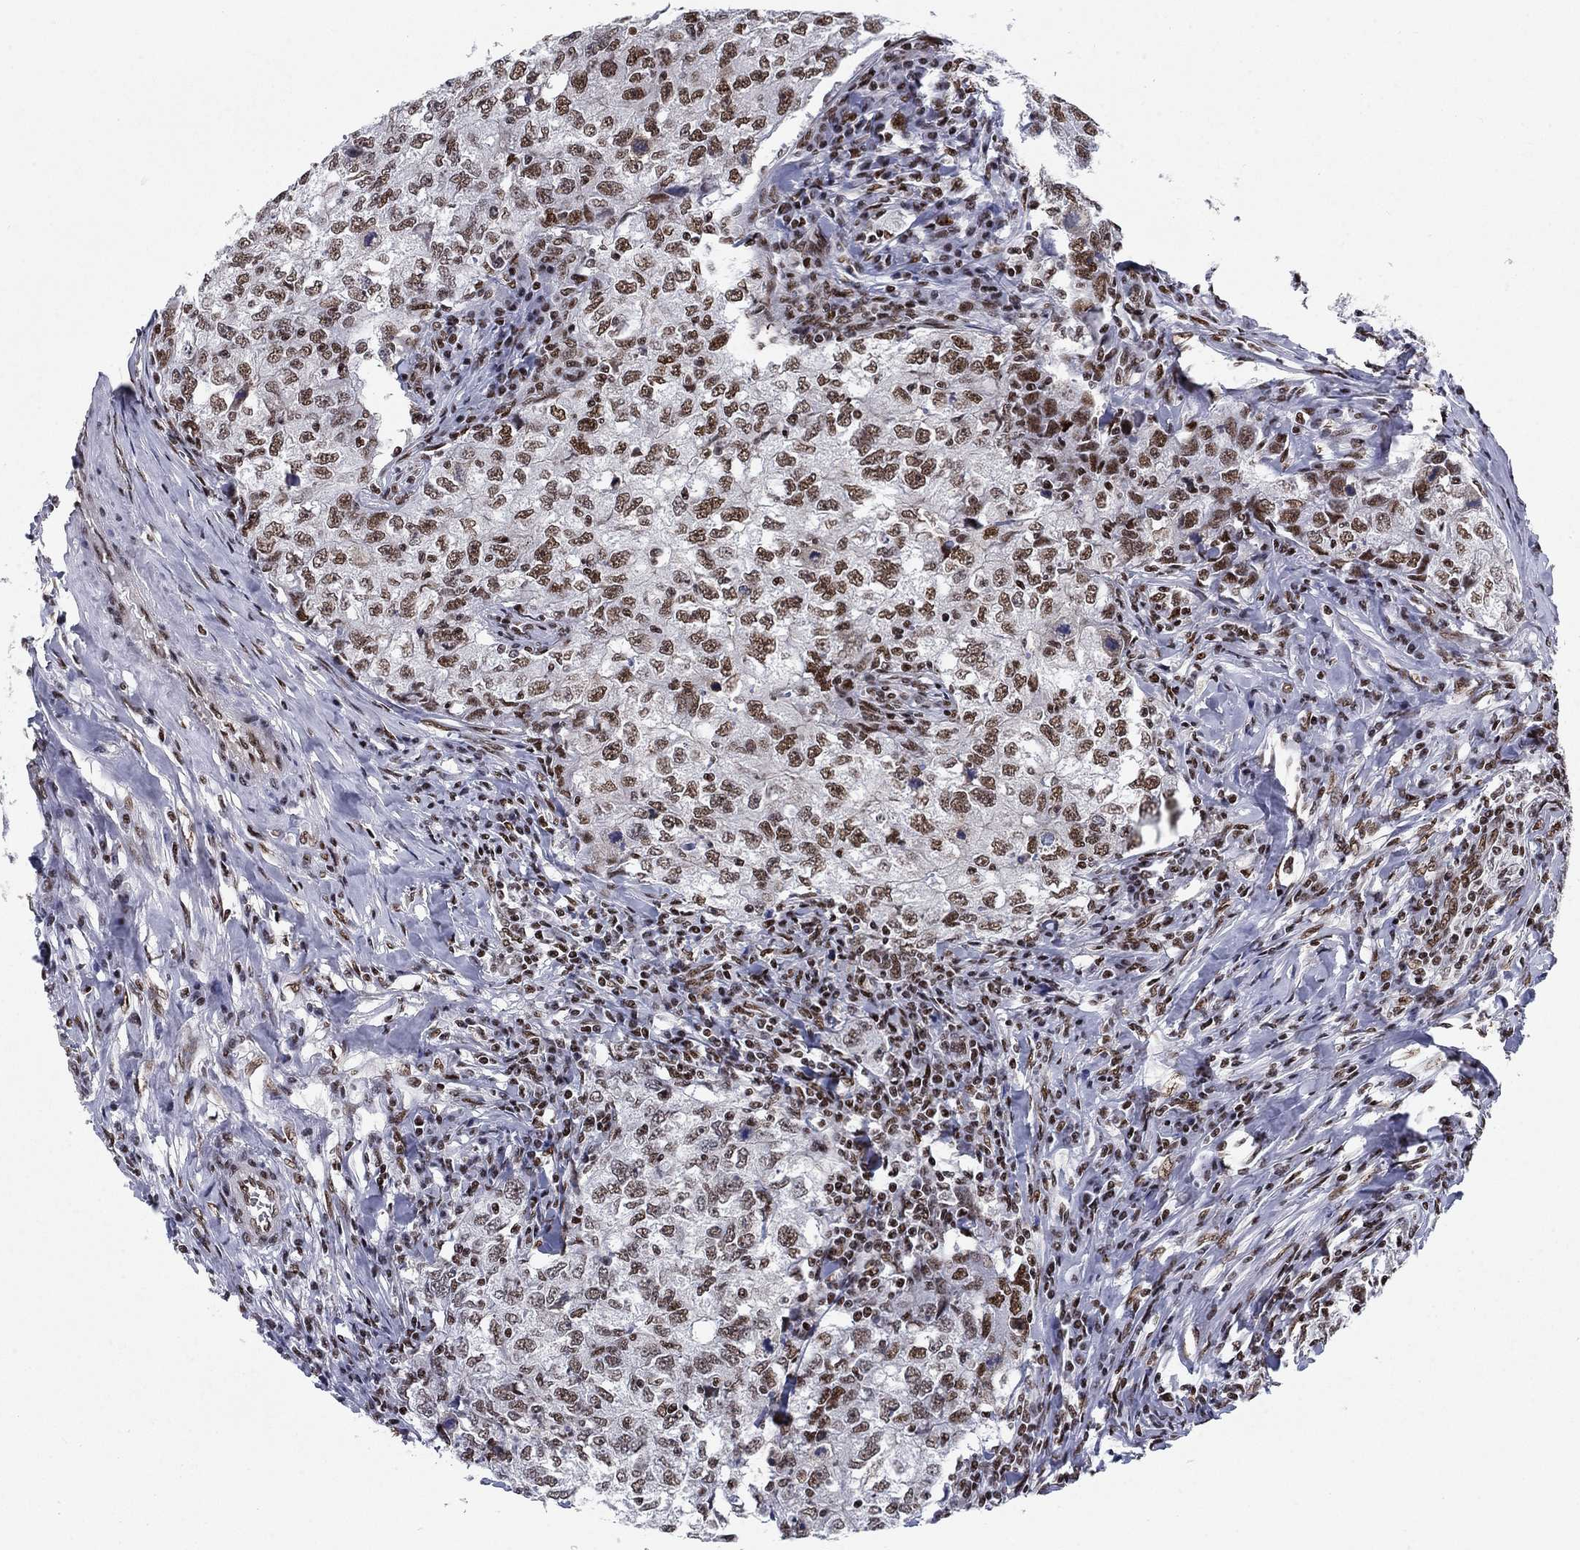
{"staining": {"intensity": "moderate", "quantity": ">75%", "location": "nuclear"}, "tissue": "breast cancer", "cell_type": "Tumor cells", "image_type": "cancer", "snomed": [{"axis": "morphology", "description": "Duct carcinoma"}, {"axis": "topography", "description": "Breast"}], "caption": "DAB immunohistochemical staining of breast cancer reveals moderate nuclear protein positivity in about >75% of tumor cells. The staining was performed using DAB, with brown indicating positive protein expression. Nuclei are stained blue with hematoxylin.", "gene": "RPRD1B", "patient": {"sex": "female", "age": 30}}